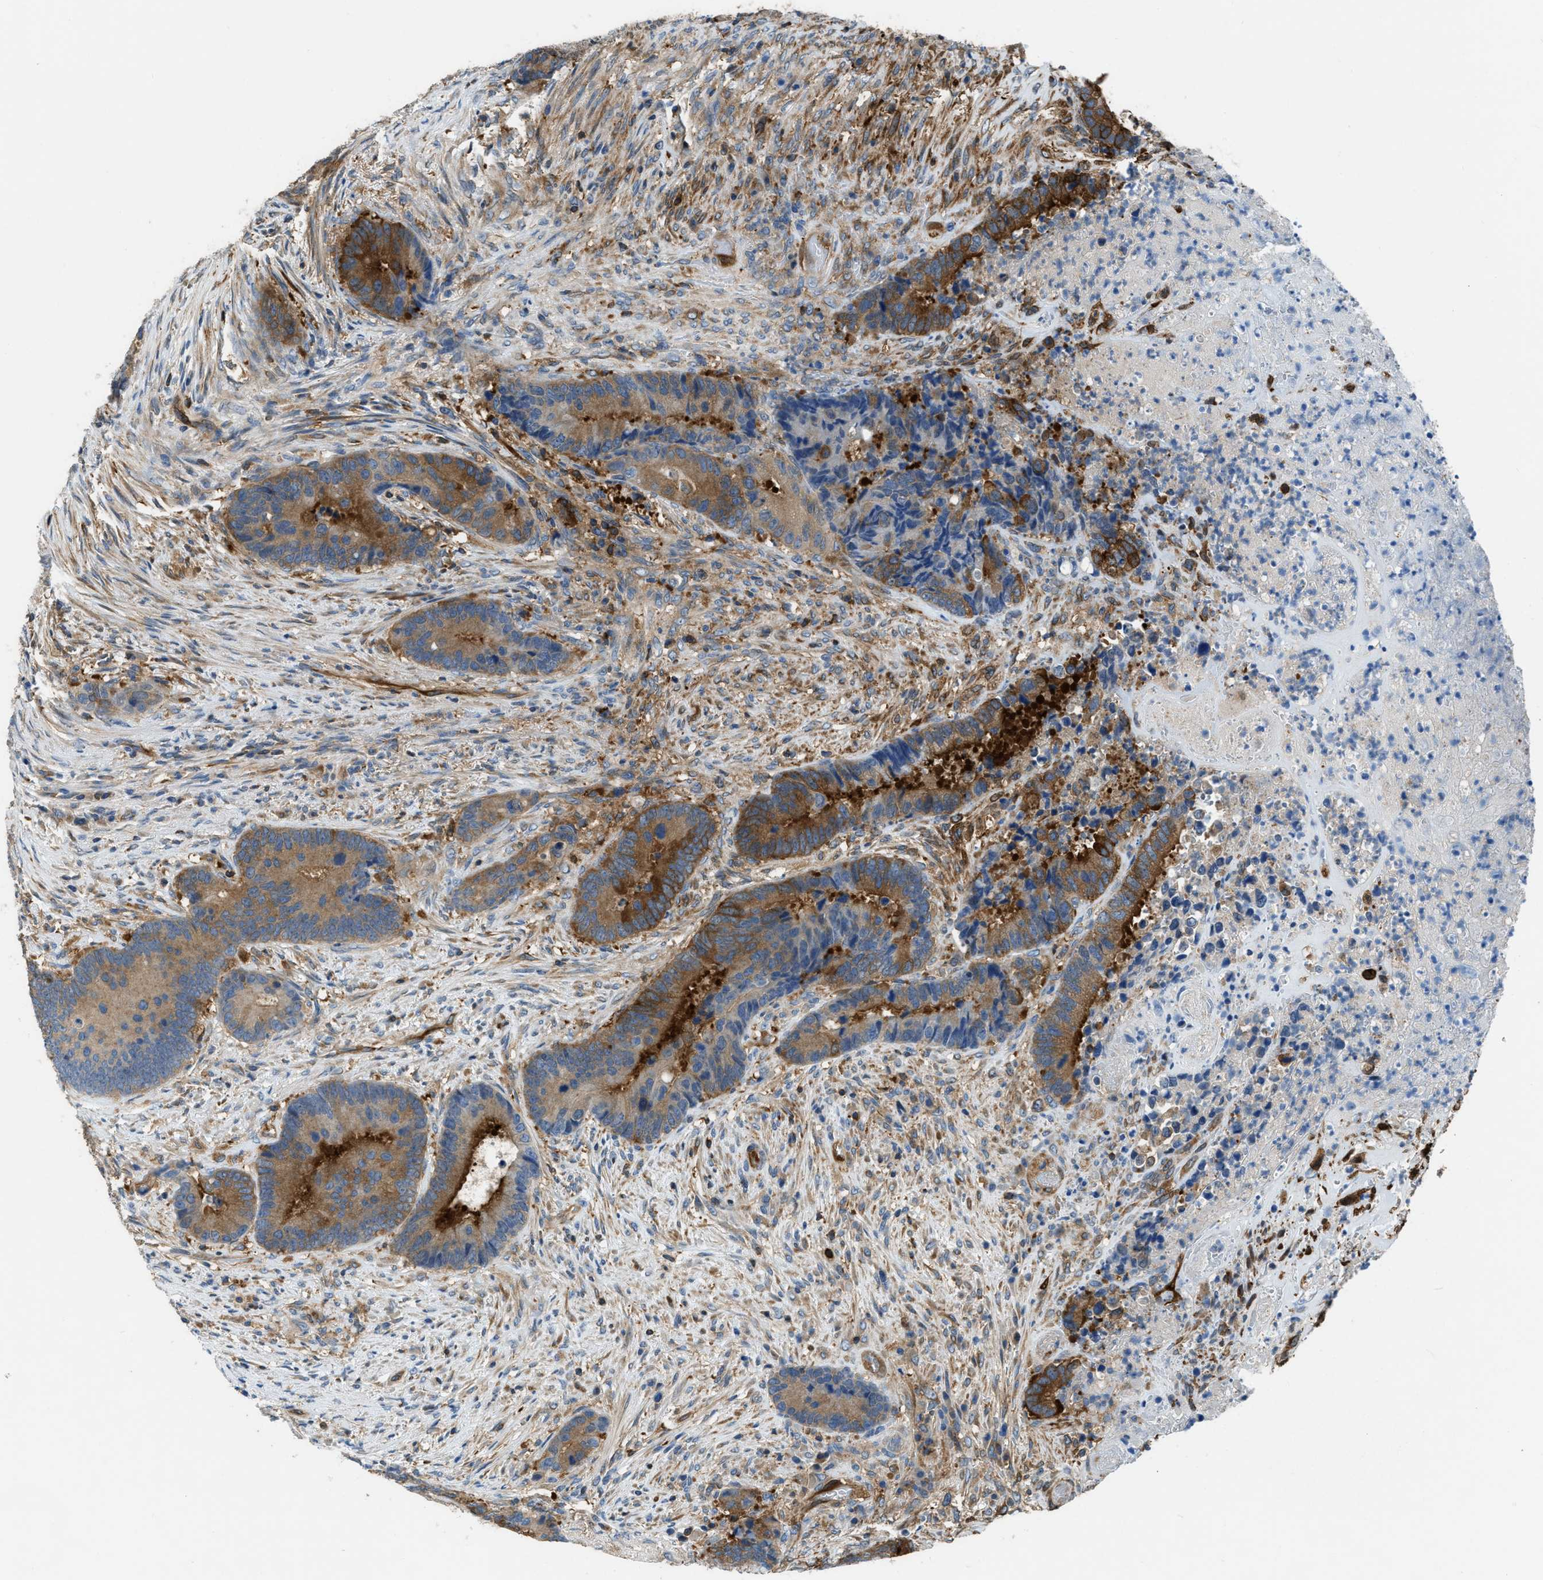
{"staining": {"intensity": "moderate", "quantity": ">75%", "location": "cytoplasmic/membranous"}, "tissue": "colorectal cancer", "cell_type": "Tumor cells", "image_type": "cancer", "snomed": [{"axis": "morphology", "description": "Adenocarcinoma, NOS"}, {"axis": "topography", "description": "Rectum"}], "caption": "Protein positivity by IHC shows moderate cytoplasmic/membranous expression in approximately >75% of tumor cells in colorectal cancer (adenocarcinoma).", "gene": "PFKP", "patient": {"sex": "female", "age": 89}}